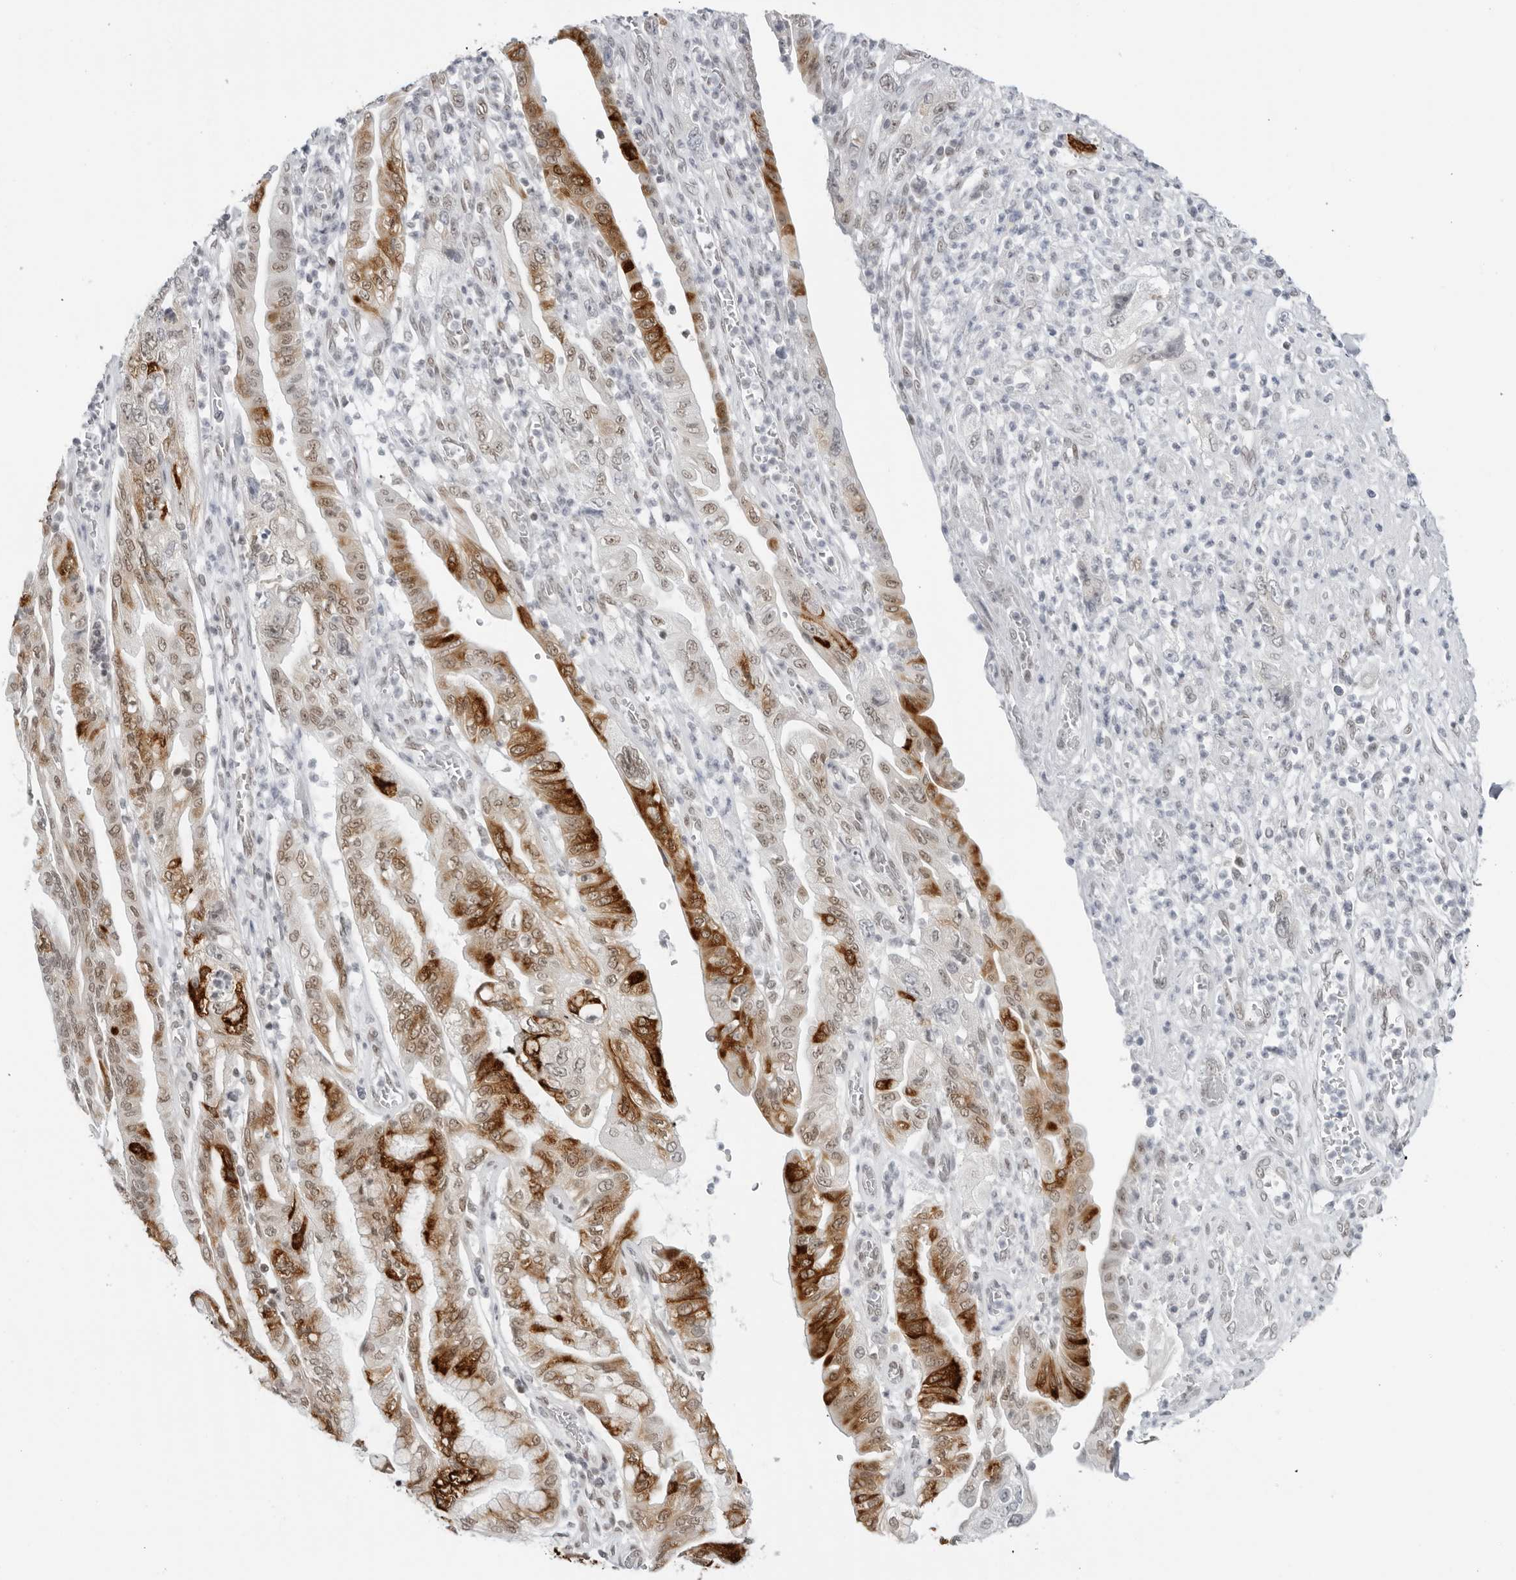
{"staining": {"intensity": "strong", "quantity": "25%-75%", "location": "cytoplasmic/membranous,nuclear"}, "tissue": "pancreatic cancer", "cell_type": "Tumor cells", "image_type": "cancer", "snomed": [{"axis": "morphology", "description": "Adenocarcinoma, NOS"}, {"axis": "topography", "description": "Pancreas"}], "caption": "Tumor cells reveal high levels of strong cytoplasmic/membranous and nuclear staining in approximately 25%-75% of cells in human pancreatic adenocarcinoma.", "gene": "FOXK2", "patient": {"sex": "female", "age": 73}}